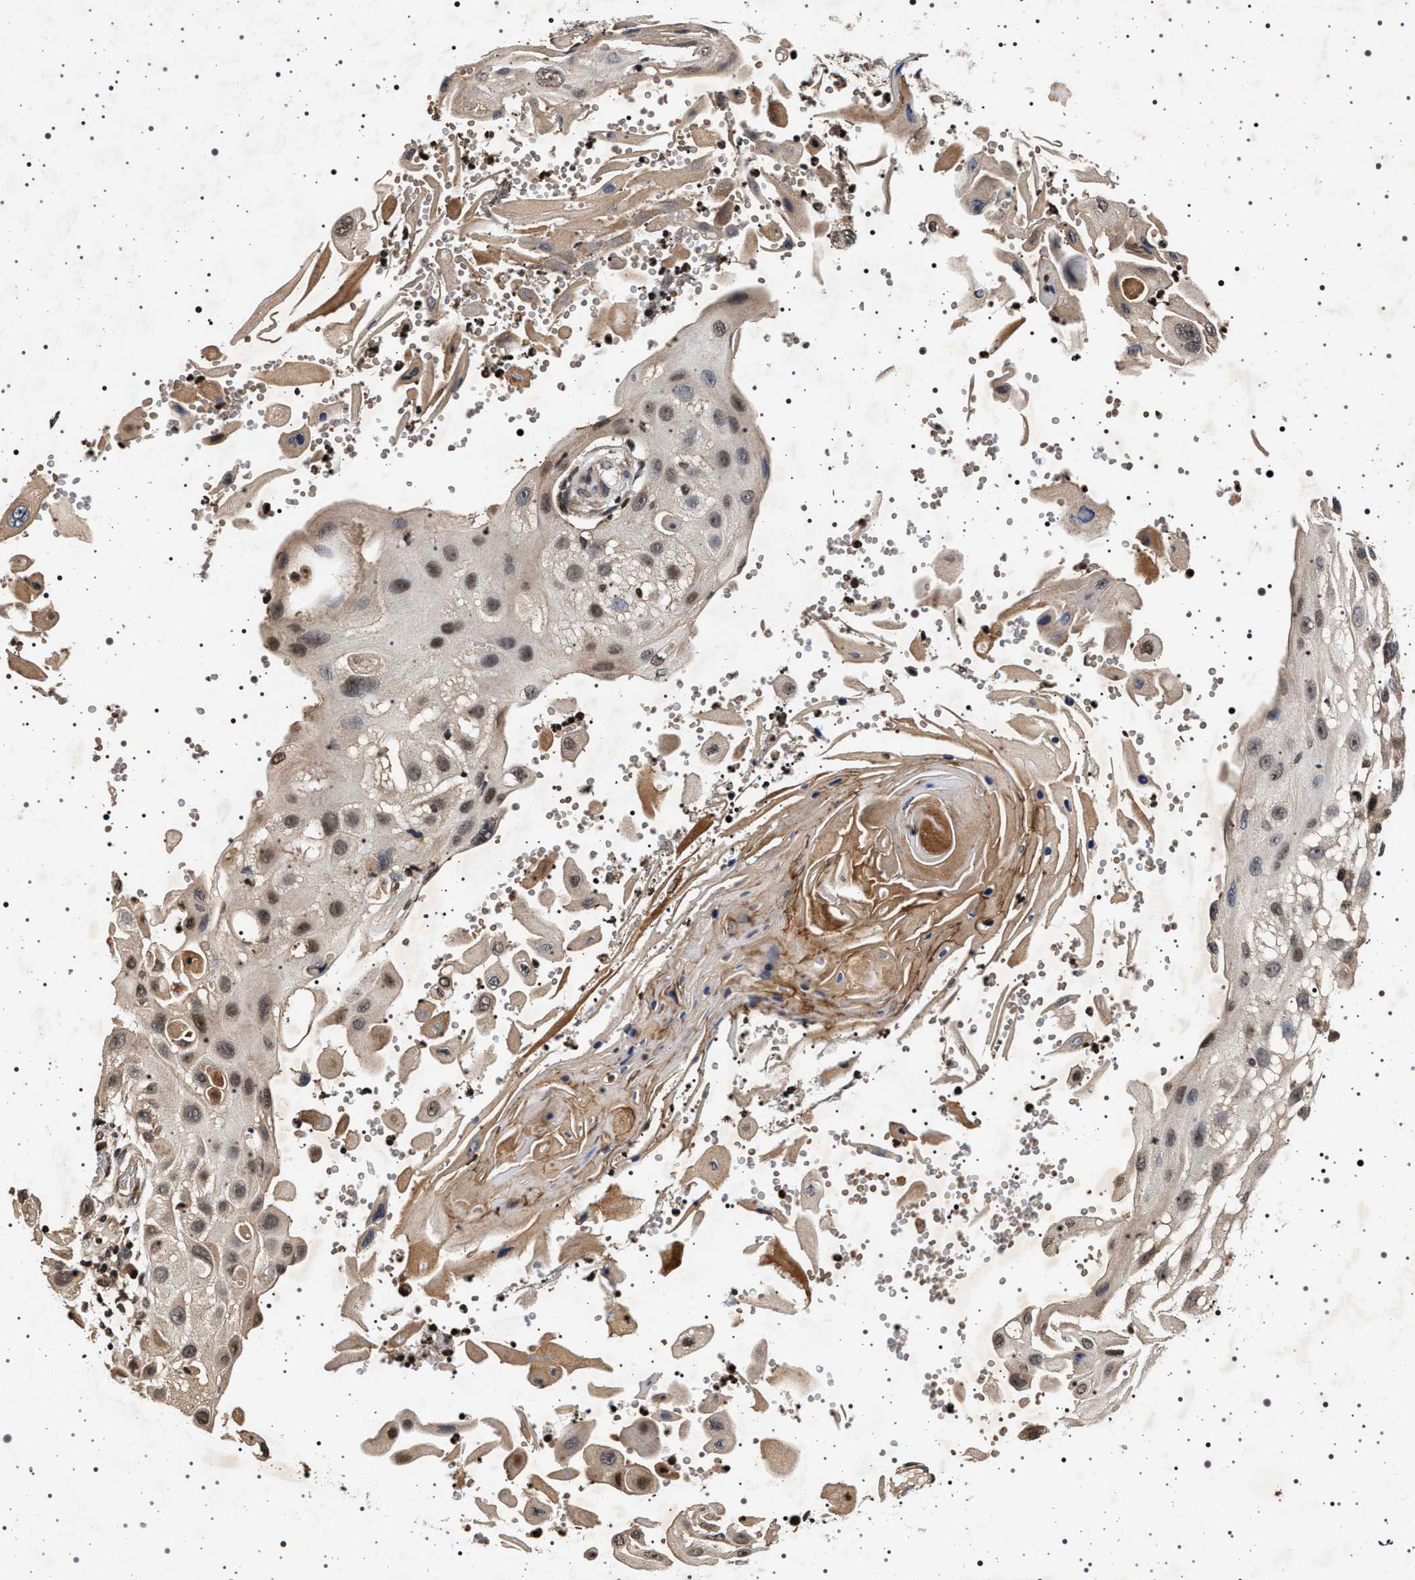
{"staining": {"intensity": "moderate", "quantity": "<25%", "location": "nuclear"}, "tissue": "skin cancer", "cell_type": "Tumor cells", "image_type": "cancer", "snomed": [{"axis": "morphology", "description": "Squamous cell carcinoma, NOS"}, {"axis": "topography", "description": "Skin"}], "caption": "Immunohistochemical staining of skin cancer (squamous cell carcinoma) displays low levels of moderate nuclear protein positivity in approximately <25% of tumor cells.", "gene": "CDKN1B", "patient": {"sex": "female", "age": 44}}